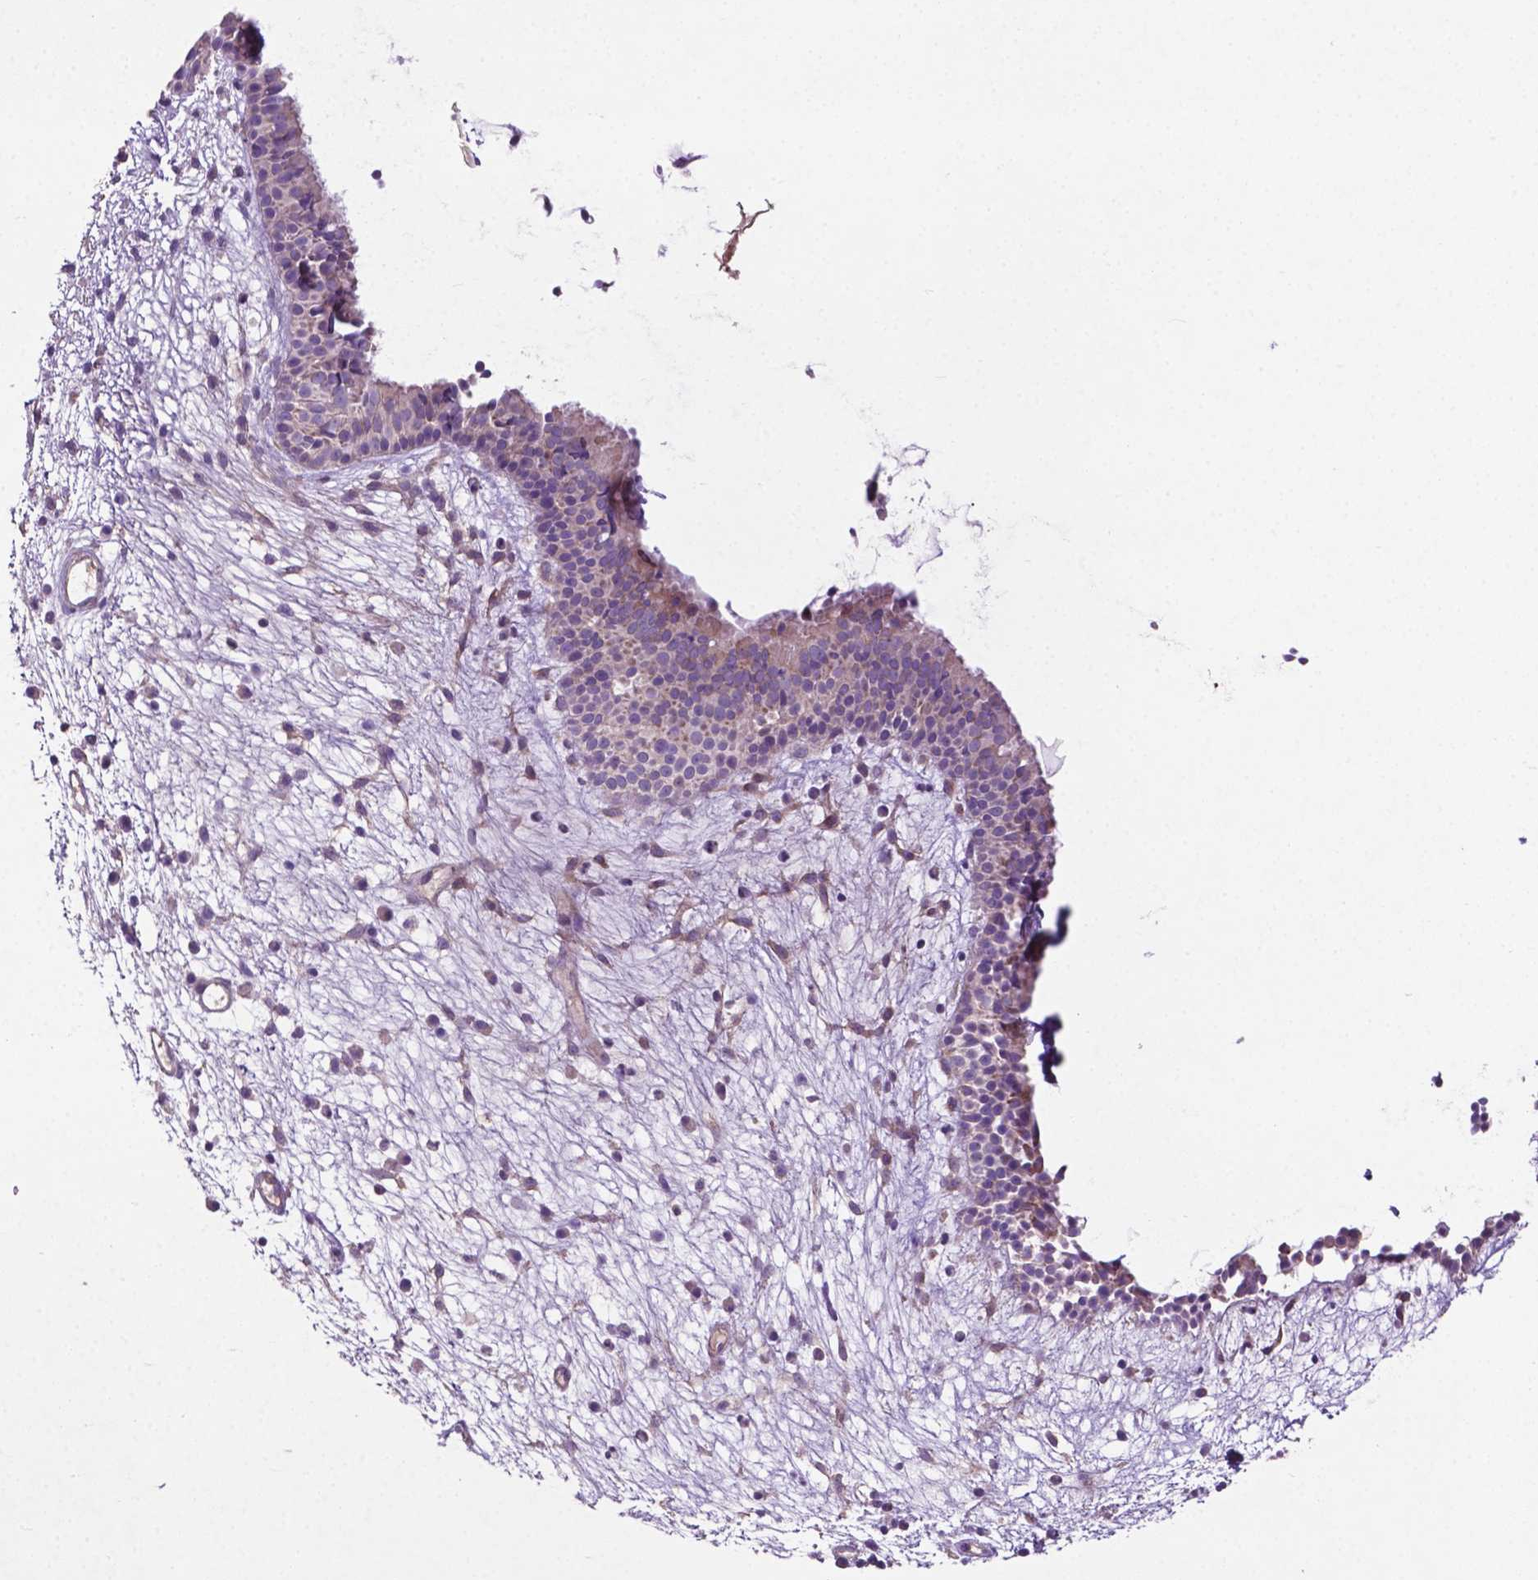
{"staining": {"intensity": "negative", "quantity": "none", "location": "none"}, "tissue": "nasopharynx", "cell_type": "Respiratory epithelial cells", "image_type": "normal", "snomed": [{"axis": "morphology", "description": "Normal tissue, NOS"}, {"axis": "topography", "description": "Nasopharynx"}], "caption": "Immunohistochemistry (IHC) of unremarkable nasopharynx demonstrates no positivity in respiratory epithelial cells.", "gene": "BMP4", "patient": {"sex": "male", "age": 77}}